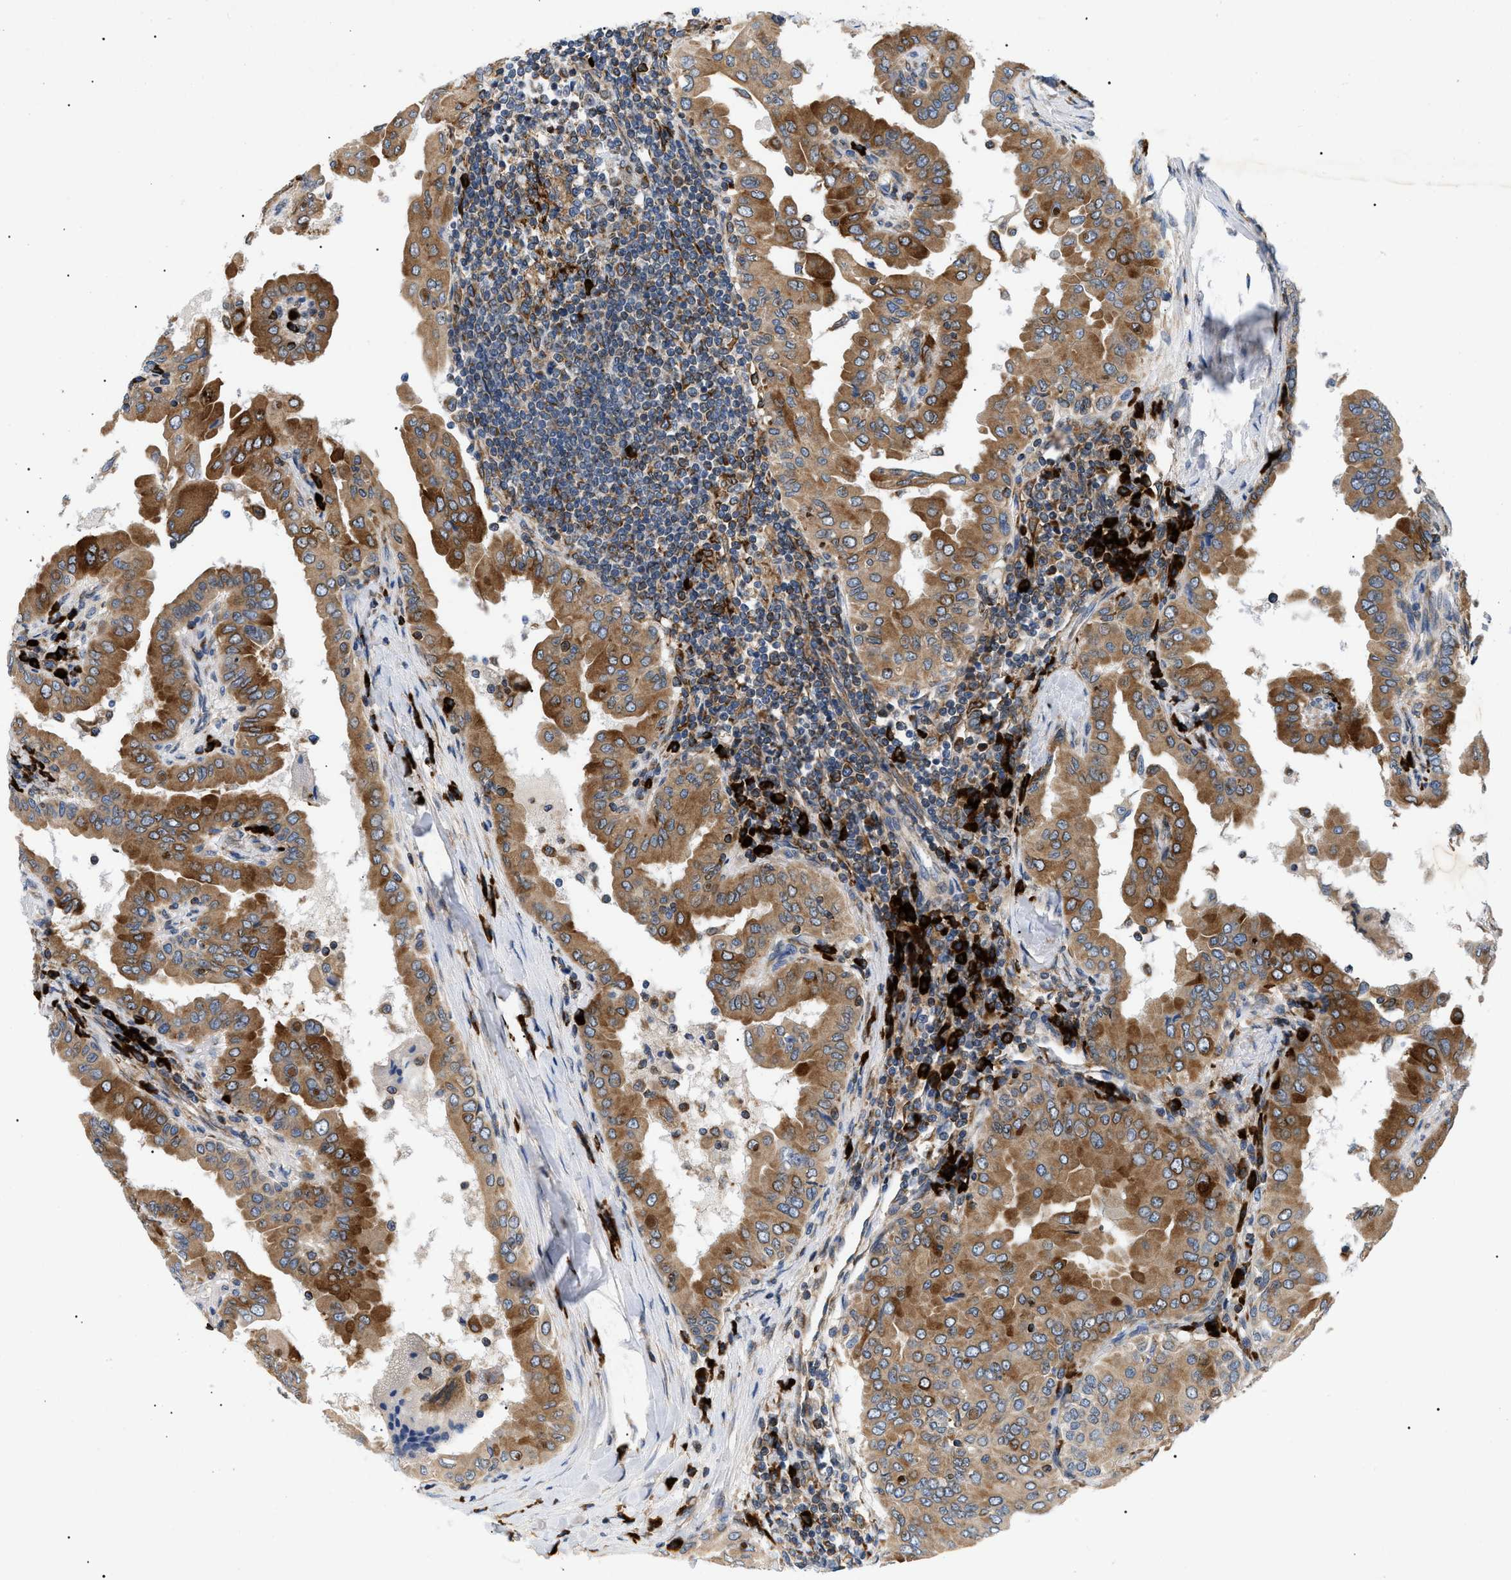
{"staining": {"intensity": "moderate", "quantity": ">75%", "location": "cytoplasmic/membranous"}, "tissue": "thyroid cancer", "cell_type": "Tumor cells", "image_type": "cancer", "snomed": [{"axis": "morphology", "description": "Papillary adenocarcinoma, NOS"}, {"axis": "topography", "description": "Thyroid gland"}], "caption": "The micrograph exhibits a brown stain indicating the presence of a protein in the cytoplasmic/membranous of tumor cells in thyroid cancer.", "gene": "DERL1", "patient": {"sex": "male", "age": 33}}